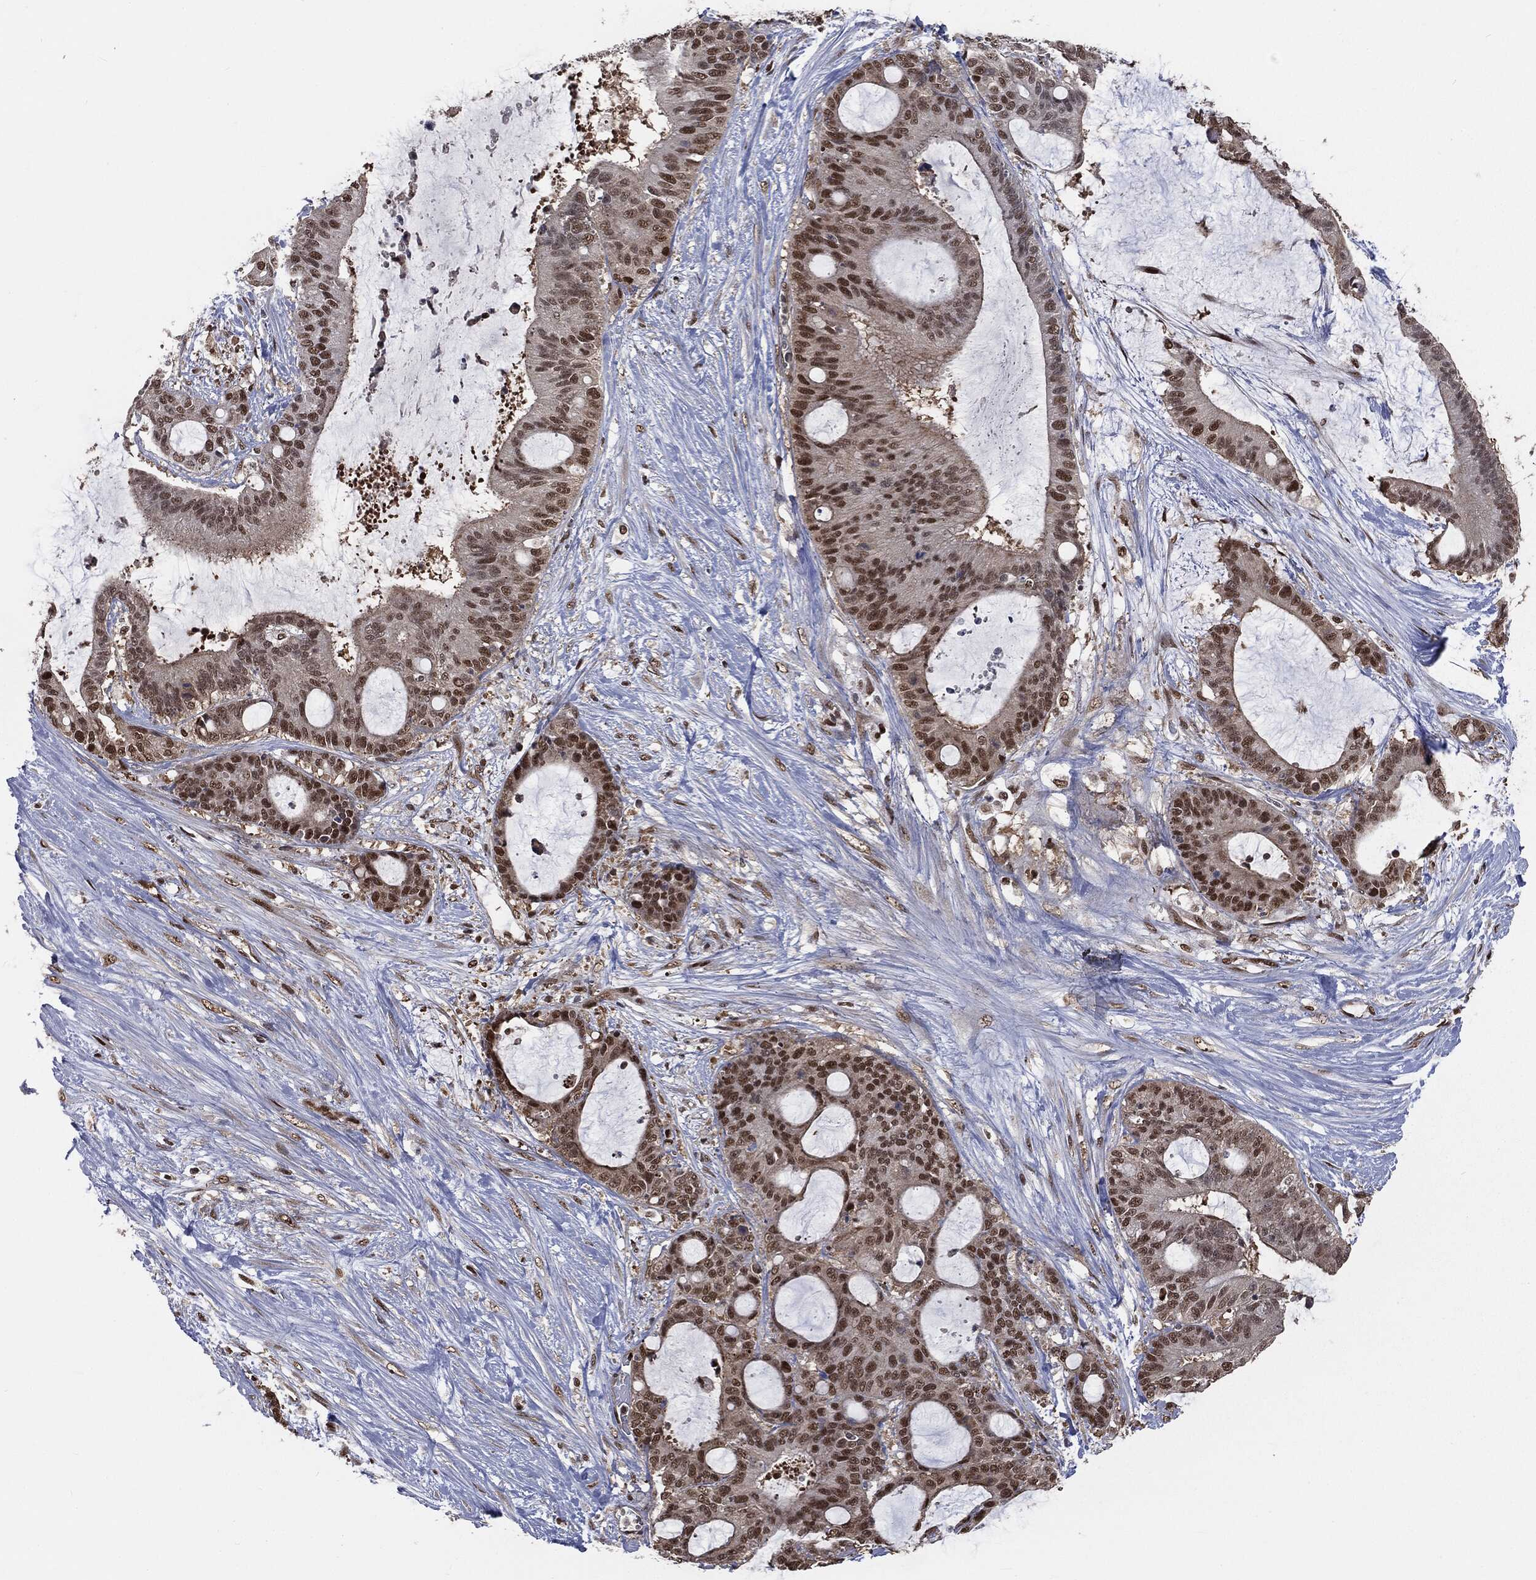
{"staining": {"intensity": "strong", "quantity": ">75%", "location": "nuclear"}, "tissue": "liver cancer", "cell_type": "Tumor cells", "image_type": "cancer", "snomed": [{"axis": "morphology", "description": "Normal tissue, NOS"}, {"axis": "morphology", "description": "Cholangiocarcinoma"}, {"axis": "topography", "description": "Liver"}, {"axis": "topography", "description": "Peripheral nerve tissue"}], "caption": "IHC photomicrograph of neoplastic tissue: cholangiocarcinoma (liver) stained using immunohistochemistry displays high levels of strong protein expression localized specifically in the nuclear of tumor cells, appearing as a nuclear brown color.", "gene": "SHLD2", "patient": {"sex": "female", "age": 73}}